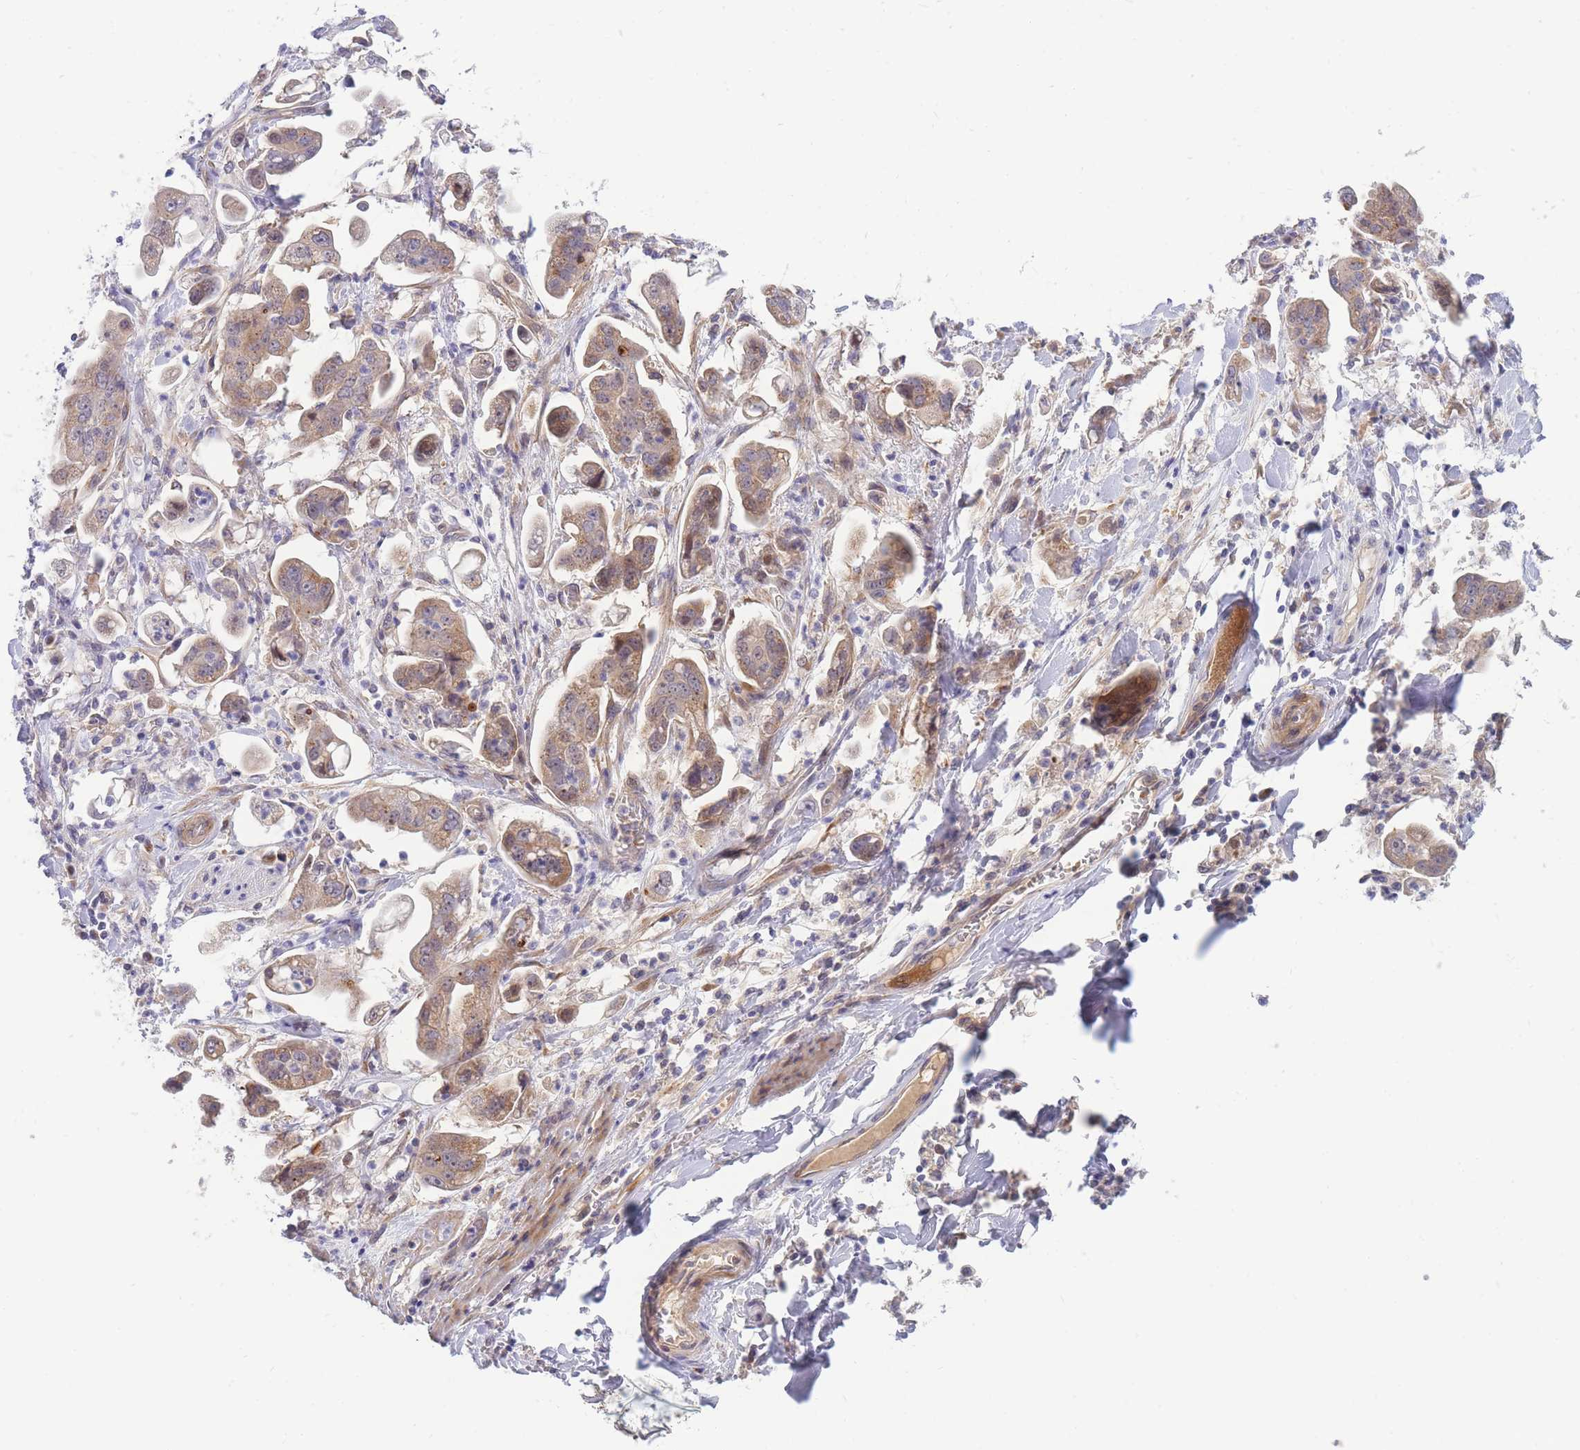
{"staining": {"intensity": "moderate", "quantity": ">75%", "location": "cytoplasmic/membranous"}, "tissue": "stomach cancer", "cell_type": "Tumor cells", "image_type": "cancer", "snomed": [{"axis": "morphology", "description": "Adenocarcinoma, NOS"}, {"axis": "topography", "description": "Stomach"}], "caption": "IHC (DAB) staining of human adenocarcinoma (stomach) exhibits moderate cytoplasmic/membranous protein staining in about >75% of tumor cells.", "gene": "APOL4", "patient": {"sex": "male", "age": 62}}